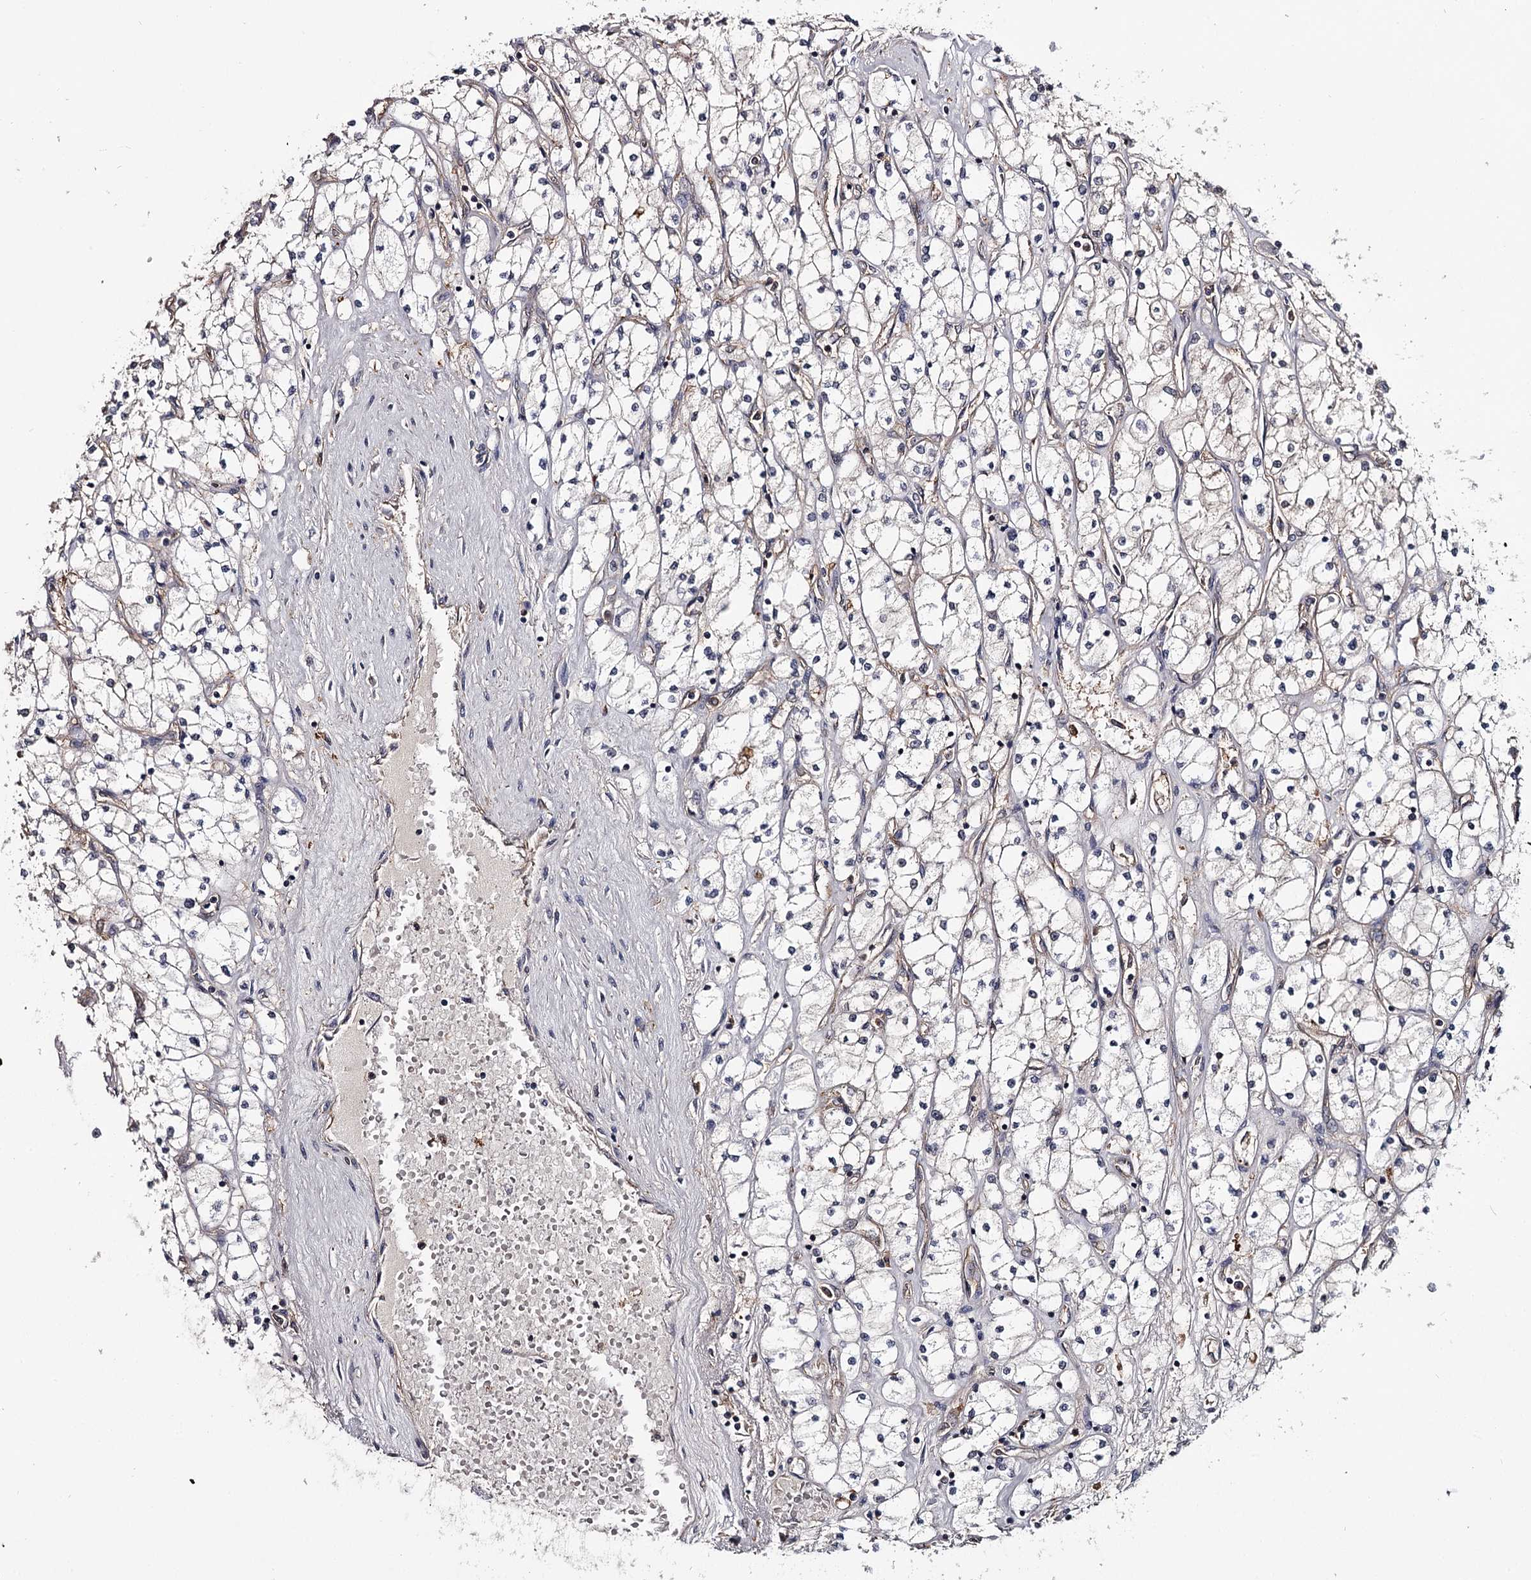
{"staining": {"intensity": "negative", "quantity": "none", "location": "none"}, "tissue": "renal cancer", "cell_type": "Tumor cells", "image_type": "cancer", "snomed": [{"axis": "morphology", "description": "Adenocarcinoma, NOS"}, {"axis": "topography", "description": "Kidney"}], "caption": "The histopathology image displays no significant positivity in tumor cells of renal cancer. (DAB immunohistochemistry, high magnification).", "gene": "GSTO1", "patient": {"sex": "male", "age": 80}}